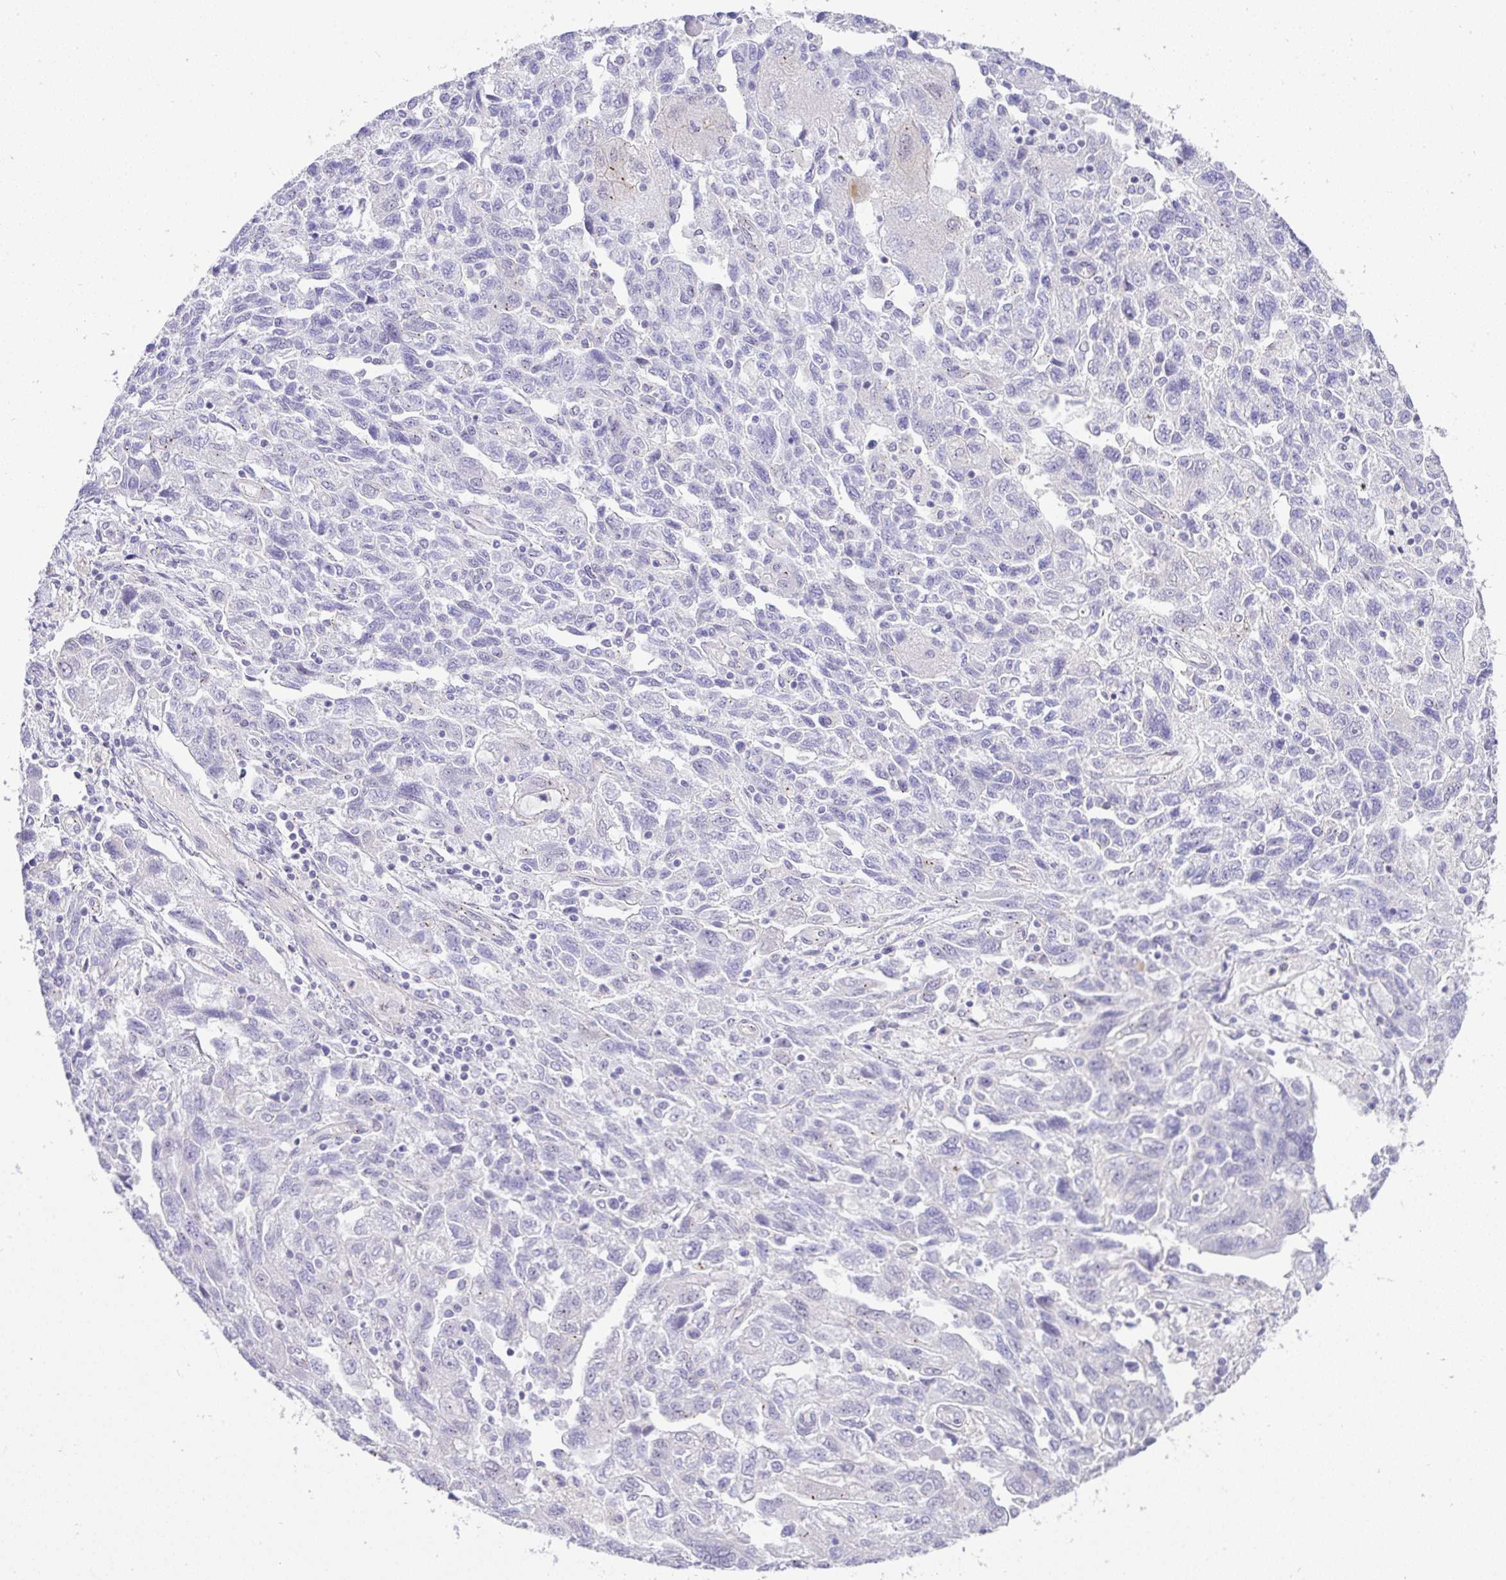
{"staining": {"intensity": "negative", "quantity": "none", "location": "none"}, "tissue": "ovarian cancer", "cell_type": "Tumor cells", "image_type": "cancer", "snomed": [{"axis": "morphology", "description": "Carcinoma, NOS"}, {"axis": "morphology", "description": "Cystadenocarcinoma, serous, NOS"}, {"axis": "topography", "description": "Ovary"}], "caption": "Tumor cells are negative for brown protein staining in serous cystadenocarcinoma (ovarian). (Immunohistochemistry, brightfield microscopy, high magnification).", "gene": "FAM177A1", "patient": {"sex": "female", "age": 69}}